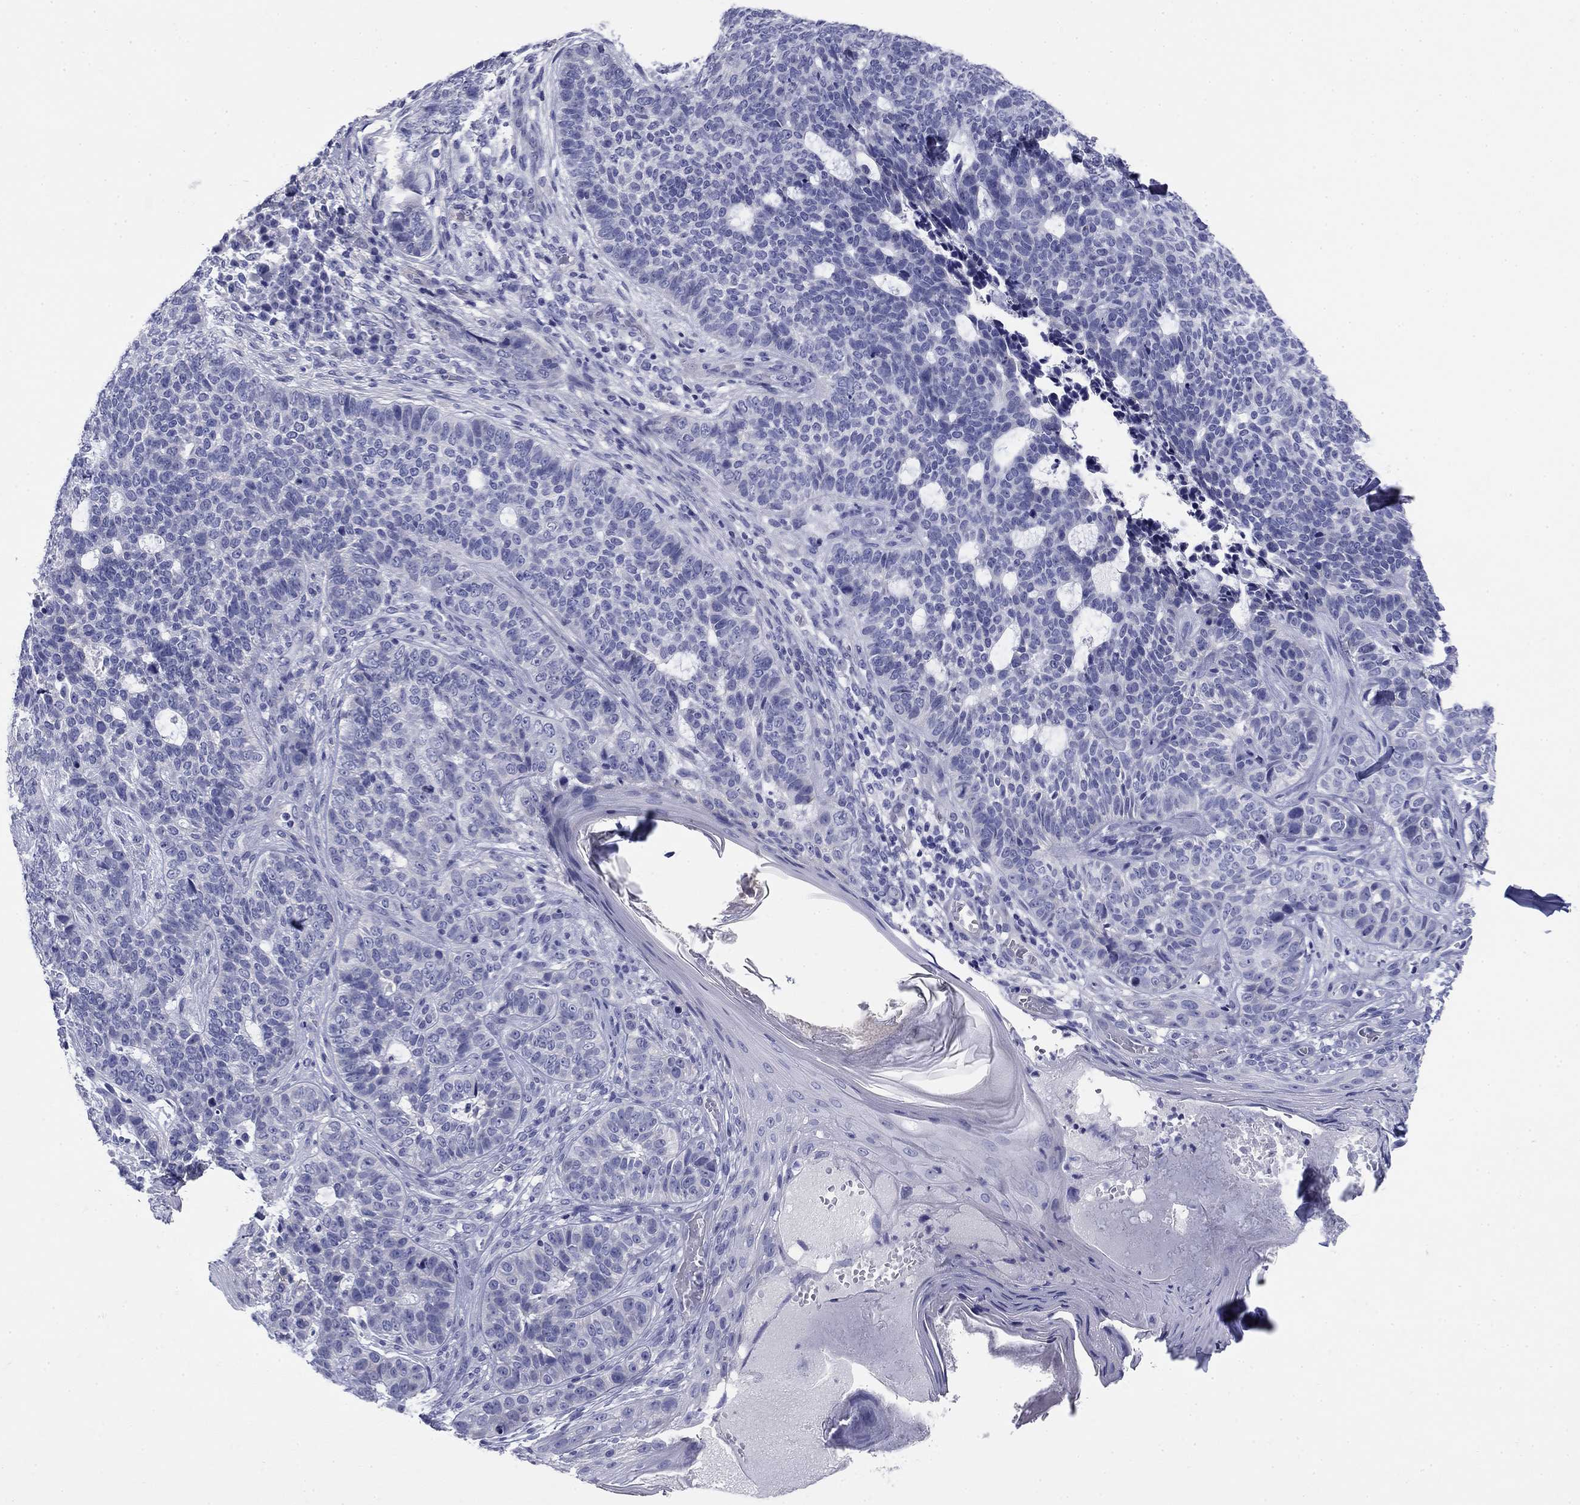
{"staining": {"intensity": "negative", "quantity": "none", "location": "none"}, "tissue": "skin cancer", "cell_type": "Tumor cells", "image_type": "cancer", "snomed": [{"axis": "morphology", "description": "Basal cell carcinoma"}, {"axis": "topography", "description": "Skin"}], "caption": "DAB (3,3'-diaminobenzidine) immunohistochemical staining of skin cancer exhibits no significant staining in tumor cells. The staining was performed using DAB to visualize the protein expression in brown, while the nuclei were stained in blue with hematoxylin (Magnification: 20x).", "gene": "PRKCG", "patient": {"sex": "female", "age": 69}}